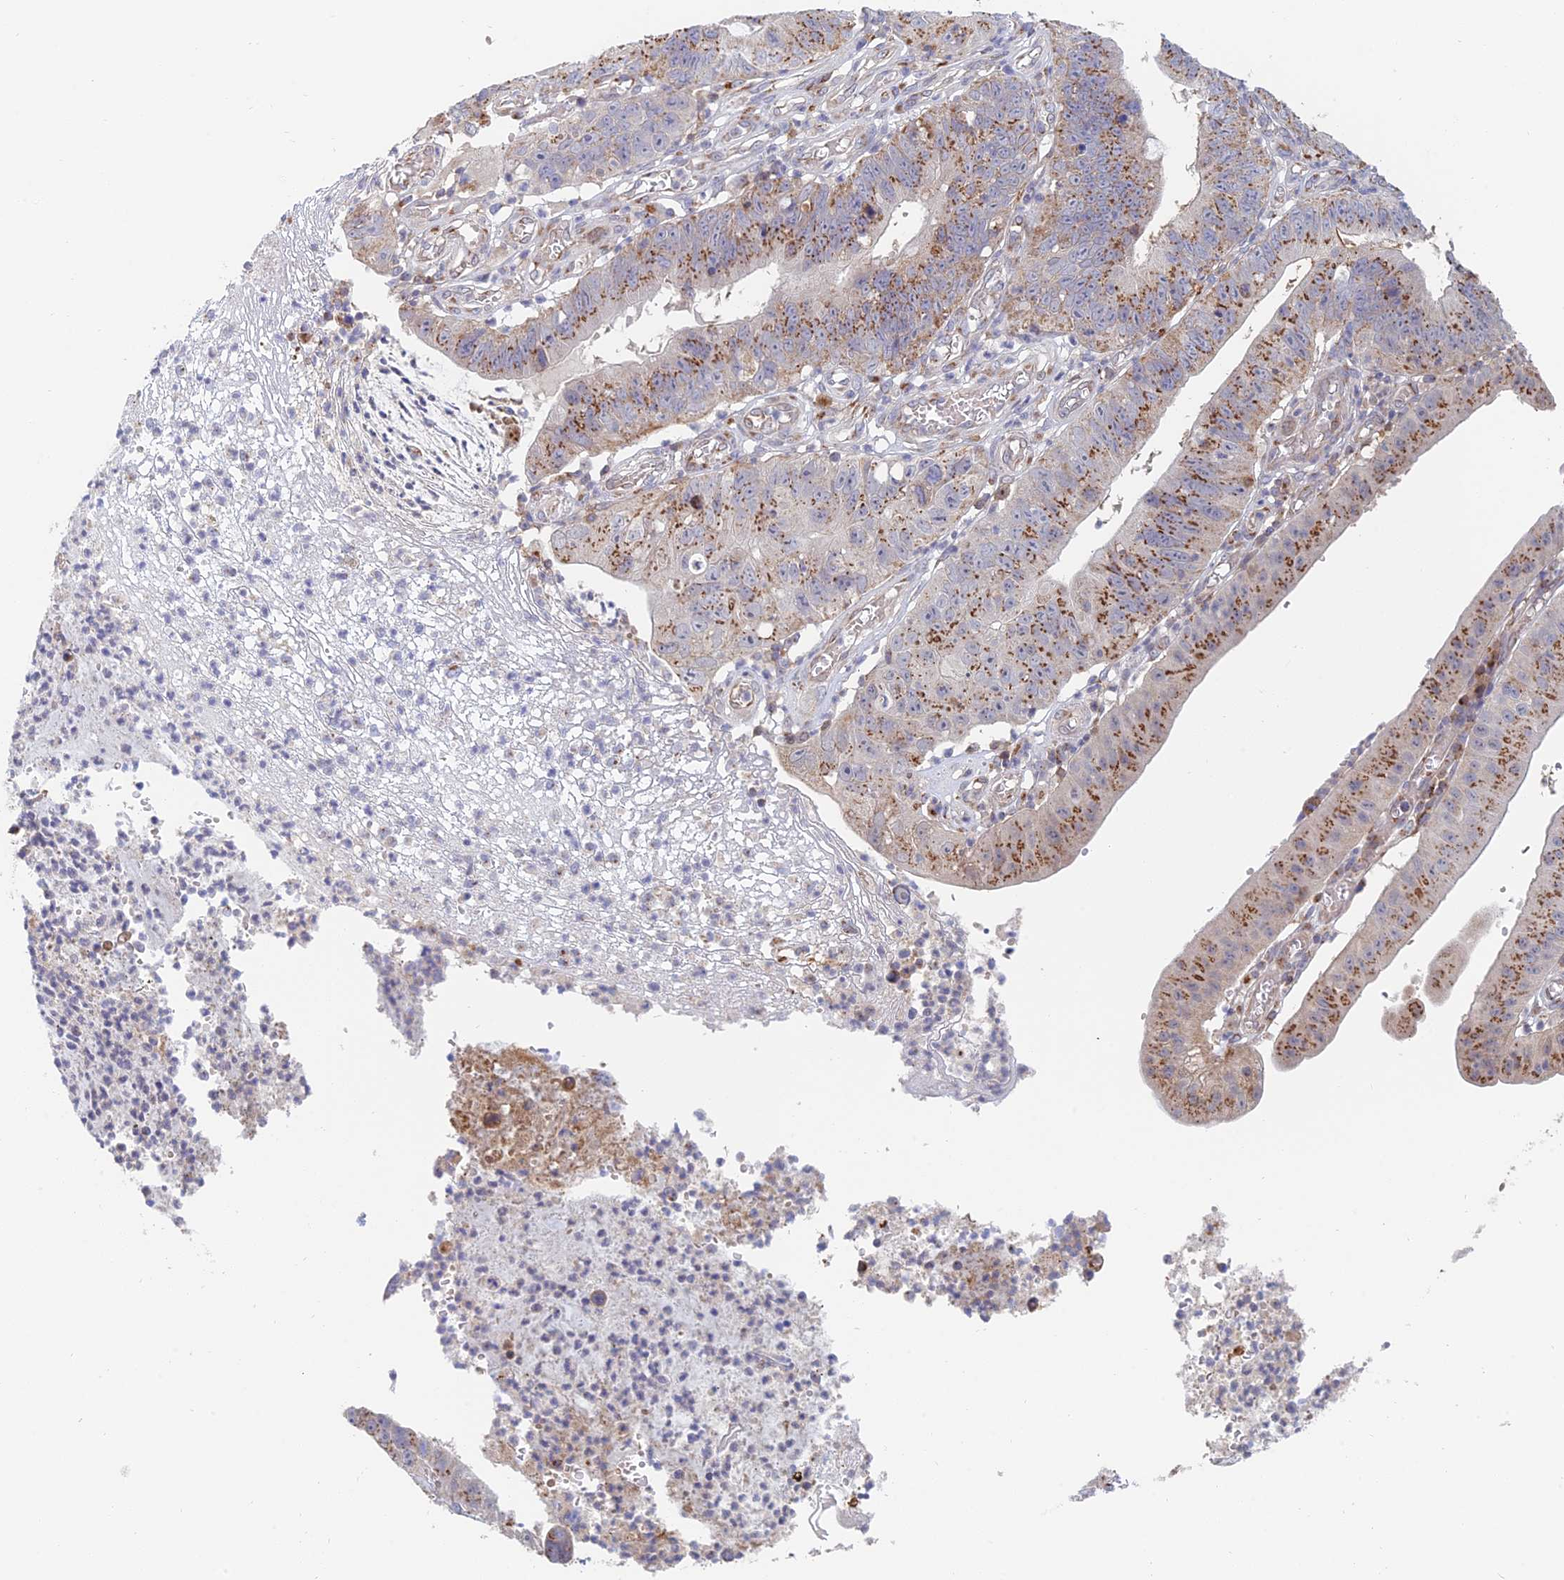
{"staining": {"intensity": "moderate", "quantity": ">75%", "location": "cytoplasmic/membranous"}, "tissue": "stomach cancer", "cell_type": "Tumor cells", "image_type": "cancer", "snomed": [{"axis": "morphology", "description": "Adenocarcinoma, NOS"}, {"axis": "topography", "description": "Stomach"}], "caption": "A photomicrograph of stomach cancer (adenocarcinoma) stained for a protein displays moderate cytoplasmic/membranous brown staining in tumor cells. (IHC, brightfield microscopy, high magnification).", "gene": "HS2ST1", "patient": {"sex": "male", "age": 59}}